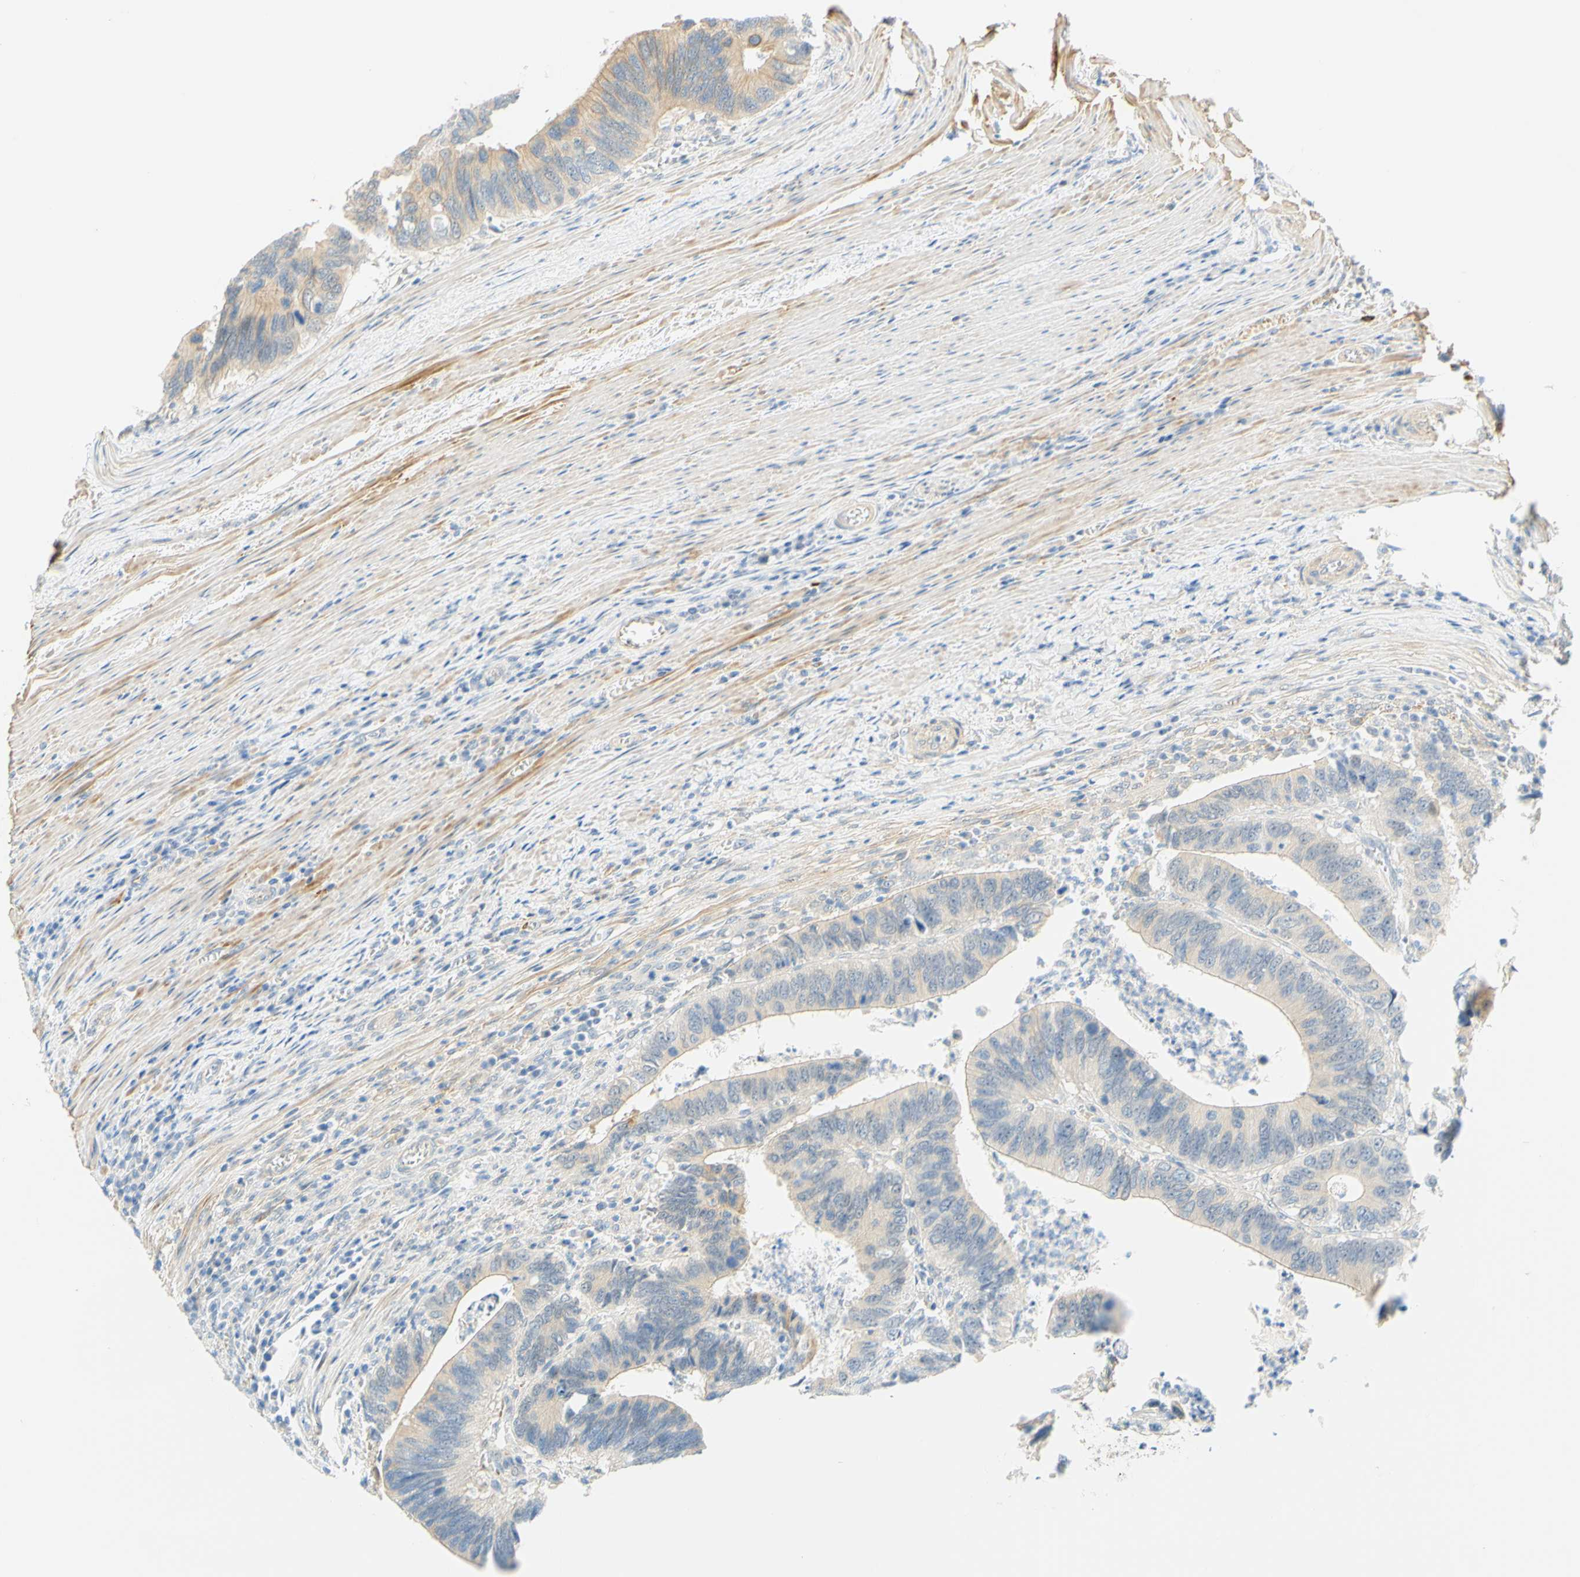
{"staining": {"intensity": "moderate", "quantity": "25%-75%", "location": "cytoplasmic/membranous"}, "tissue": "colorectal cancer", "cell_type": "Tumor cells", "image_type": "cancer", "snomed": [{"axis": "morphology", "description": "Adenocarcinoma, NOS"}, {"axis": "topography", "description": "Colon"}], "caption": "Immunohistochemical staining of human colorectal cancer (adenocarcinoma) shows medium levels of moderate cytoplasmic/membranous protein staining in about 25%-75% of tumor cells.", "gene": "ENTREP2", "patient": {"sex": "male", "age": 72}}